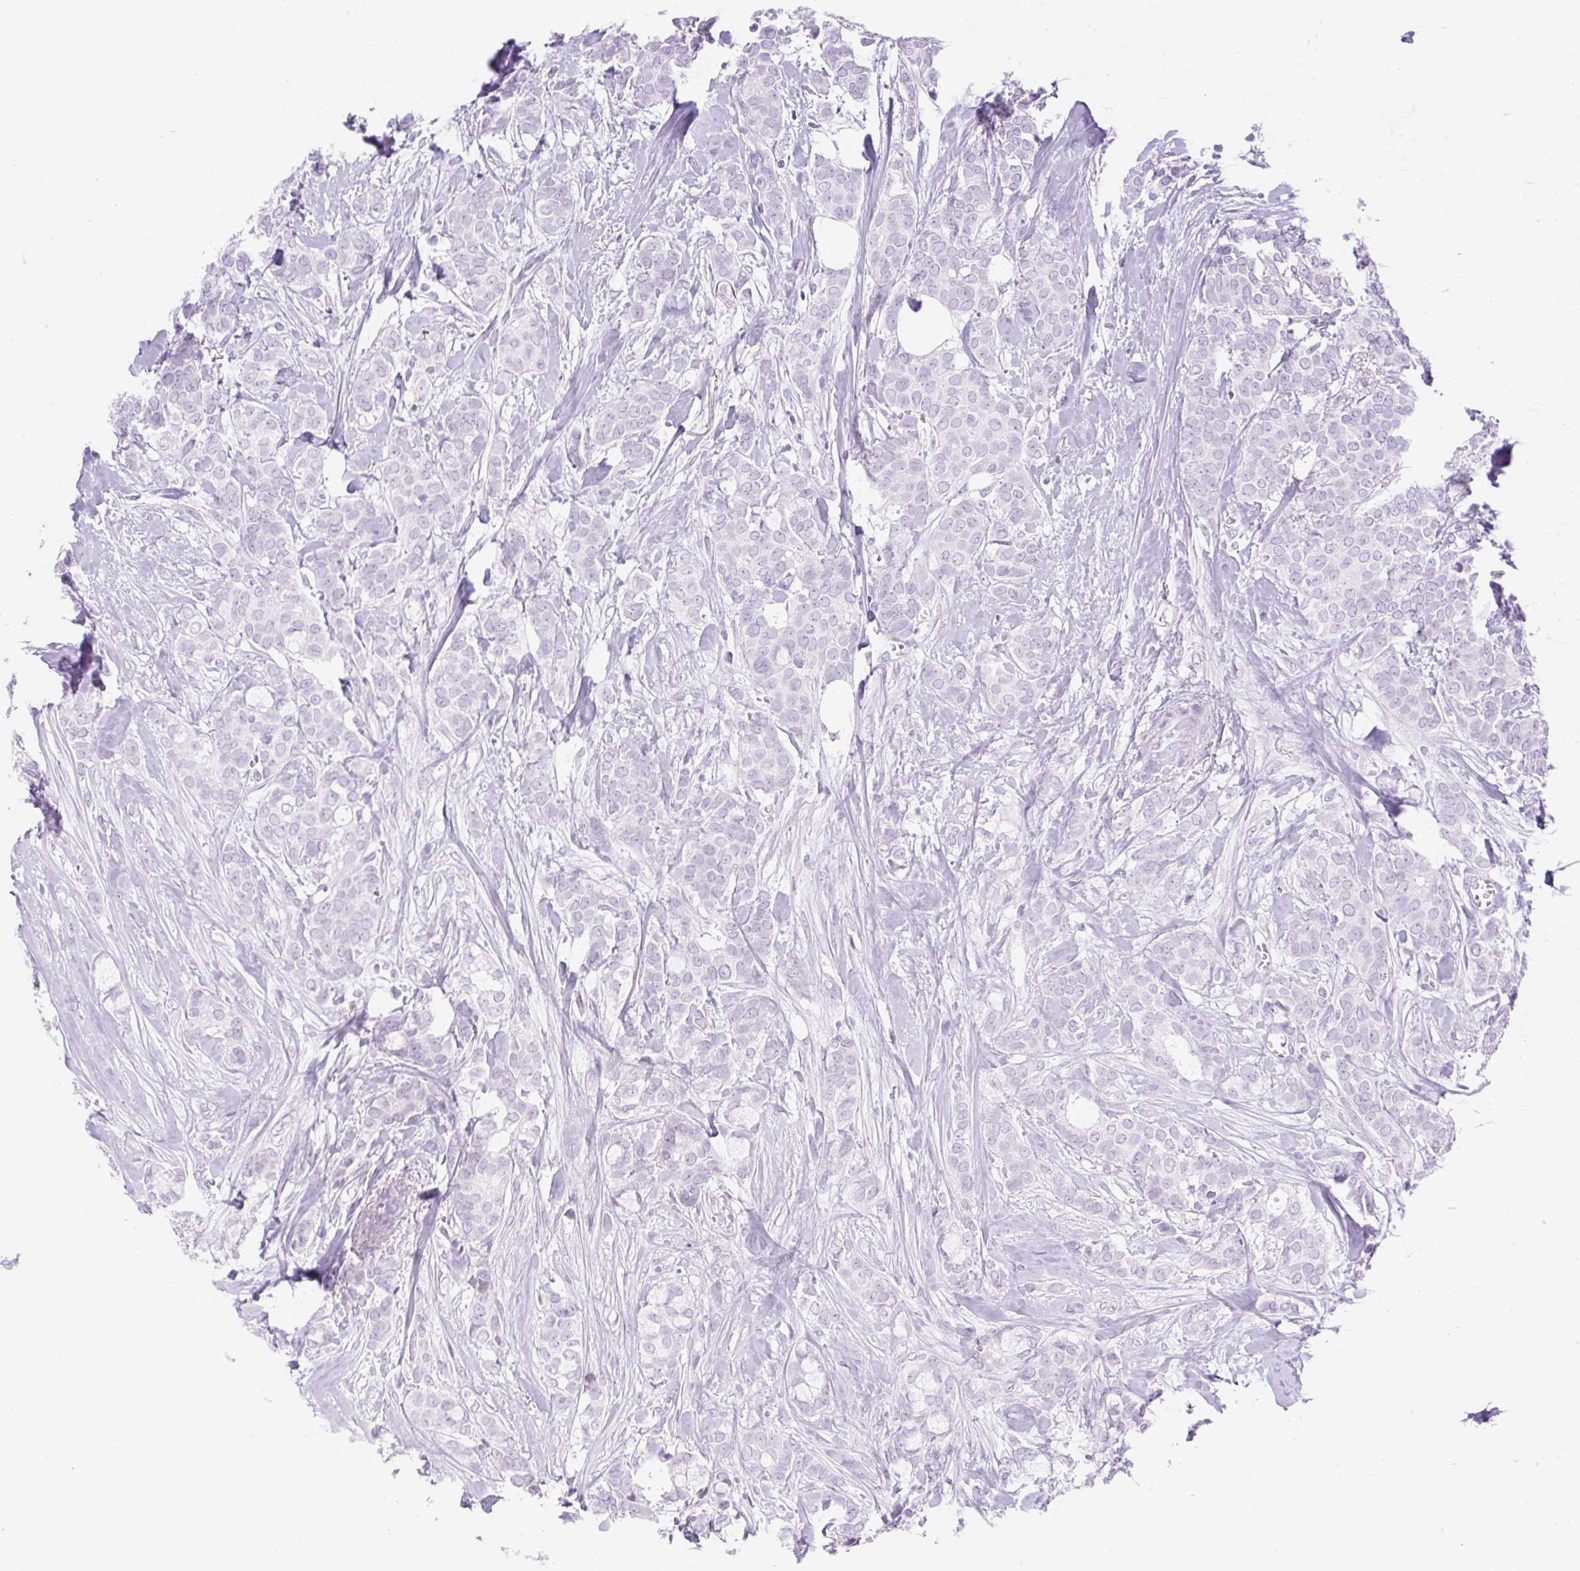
{"staining": {"intensity": "negative", "quantity": "none", "location": "none"}, "tissue": "breast cancer", "cell_type": "Tumor cells", "image_type": "cancer", "snomed": [{"axis": "morphology", "description": "Duct carcinoma"}, {"axis": "topography", "description": "Breast"}], "caption": "DAB immunohistochemical staining of human breast cancer (infiltrating ductal carcinoma) shows no significant expression in tumor cells.", "gene": "SPRR4", "patient": {"sex": "female", "age": 84}}